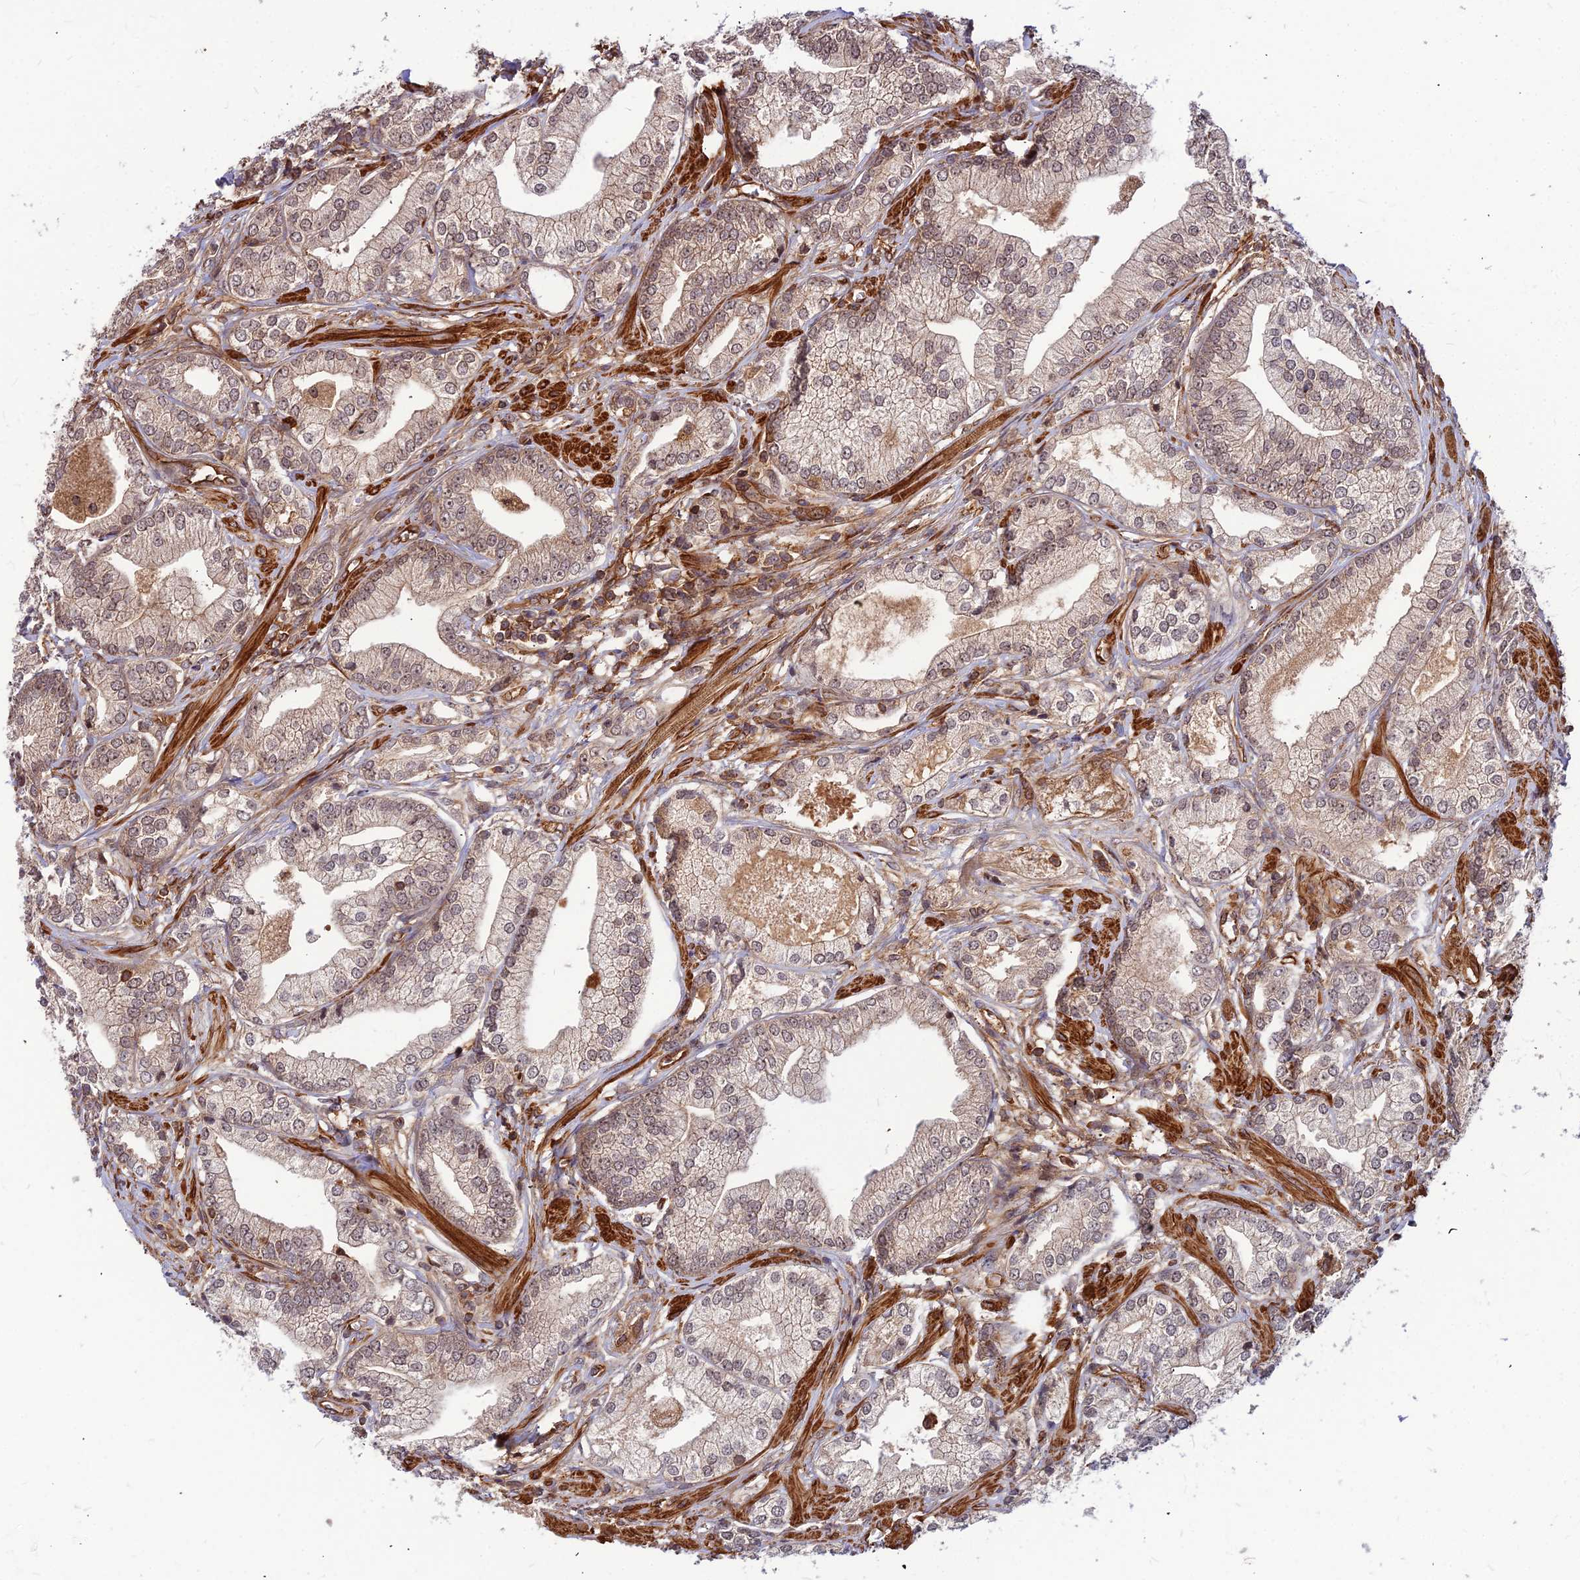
{"staining": {"intensity": "weak", "quantity": ">75%", "location": "cytoplasmic/membranous,nuclear"}, "tissue": "prostate cancer", "cell_type": "Tumor cells", "image_type": "cancer", "snomed": [{"axis": "morphology", "description": "Adenocarcinoma, High grade"}, {"axis": "topography", "description": "Prostate"}], "caption": "Immunohistochemistry (IHC) micrograph of human prostate cancer (adenocarcinoma (high-grade)) stained for a protein (brown), which reveals low levels of weak cytoplasmic/membranous and nuclear staining in approximately >75% of tumor cells.", "gene": "ZNF467", "patient": {"sex": "male", "age": 50}}